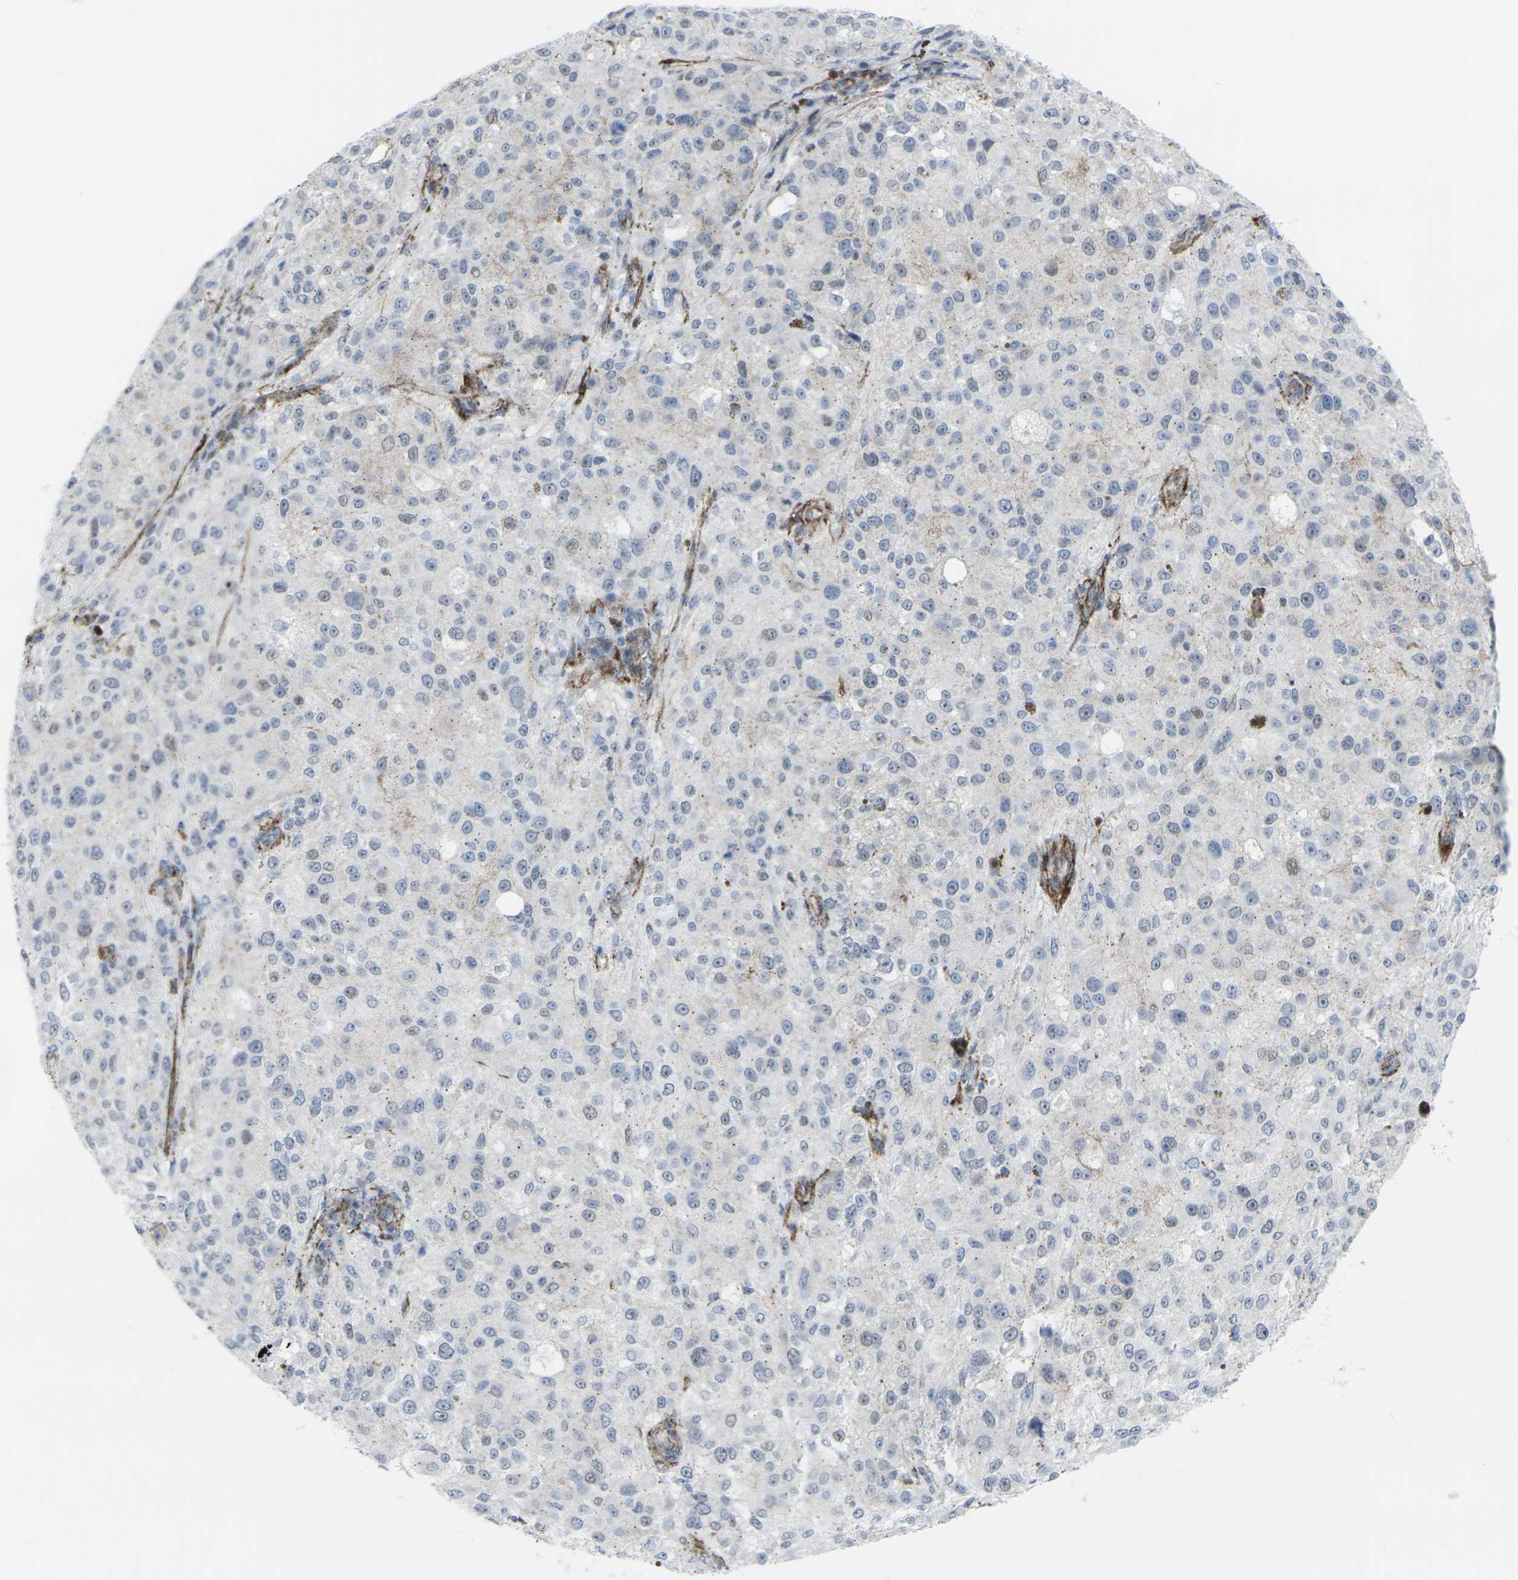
{"staining": {"intensity": "negative", "quantity": "none", "location": "none"}, "tissue": "melanoma", "cell_type": "Tumor cells", "image_type": "cancer", "snomed": [{"axis": "morphology", "description": "Necrosis, NOS"}, {"axis": "morphology", "description": "Malignant melanoma, NOS"}, {"axis": "topography", "description": "Skin"}], "caption": "IHC micrograph of malignant melanoma stained for a protein (brown), which demonstrates no staining in tumor cells.", "gene": "CDH11", "patient": {"sex": "female", "age": 87}}